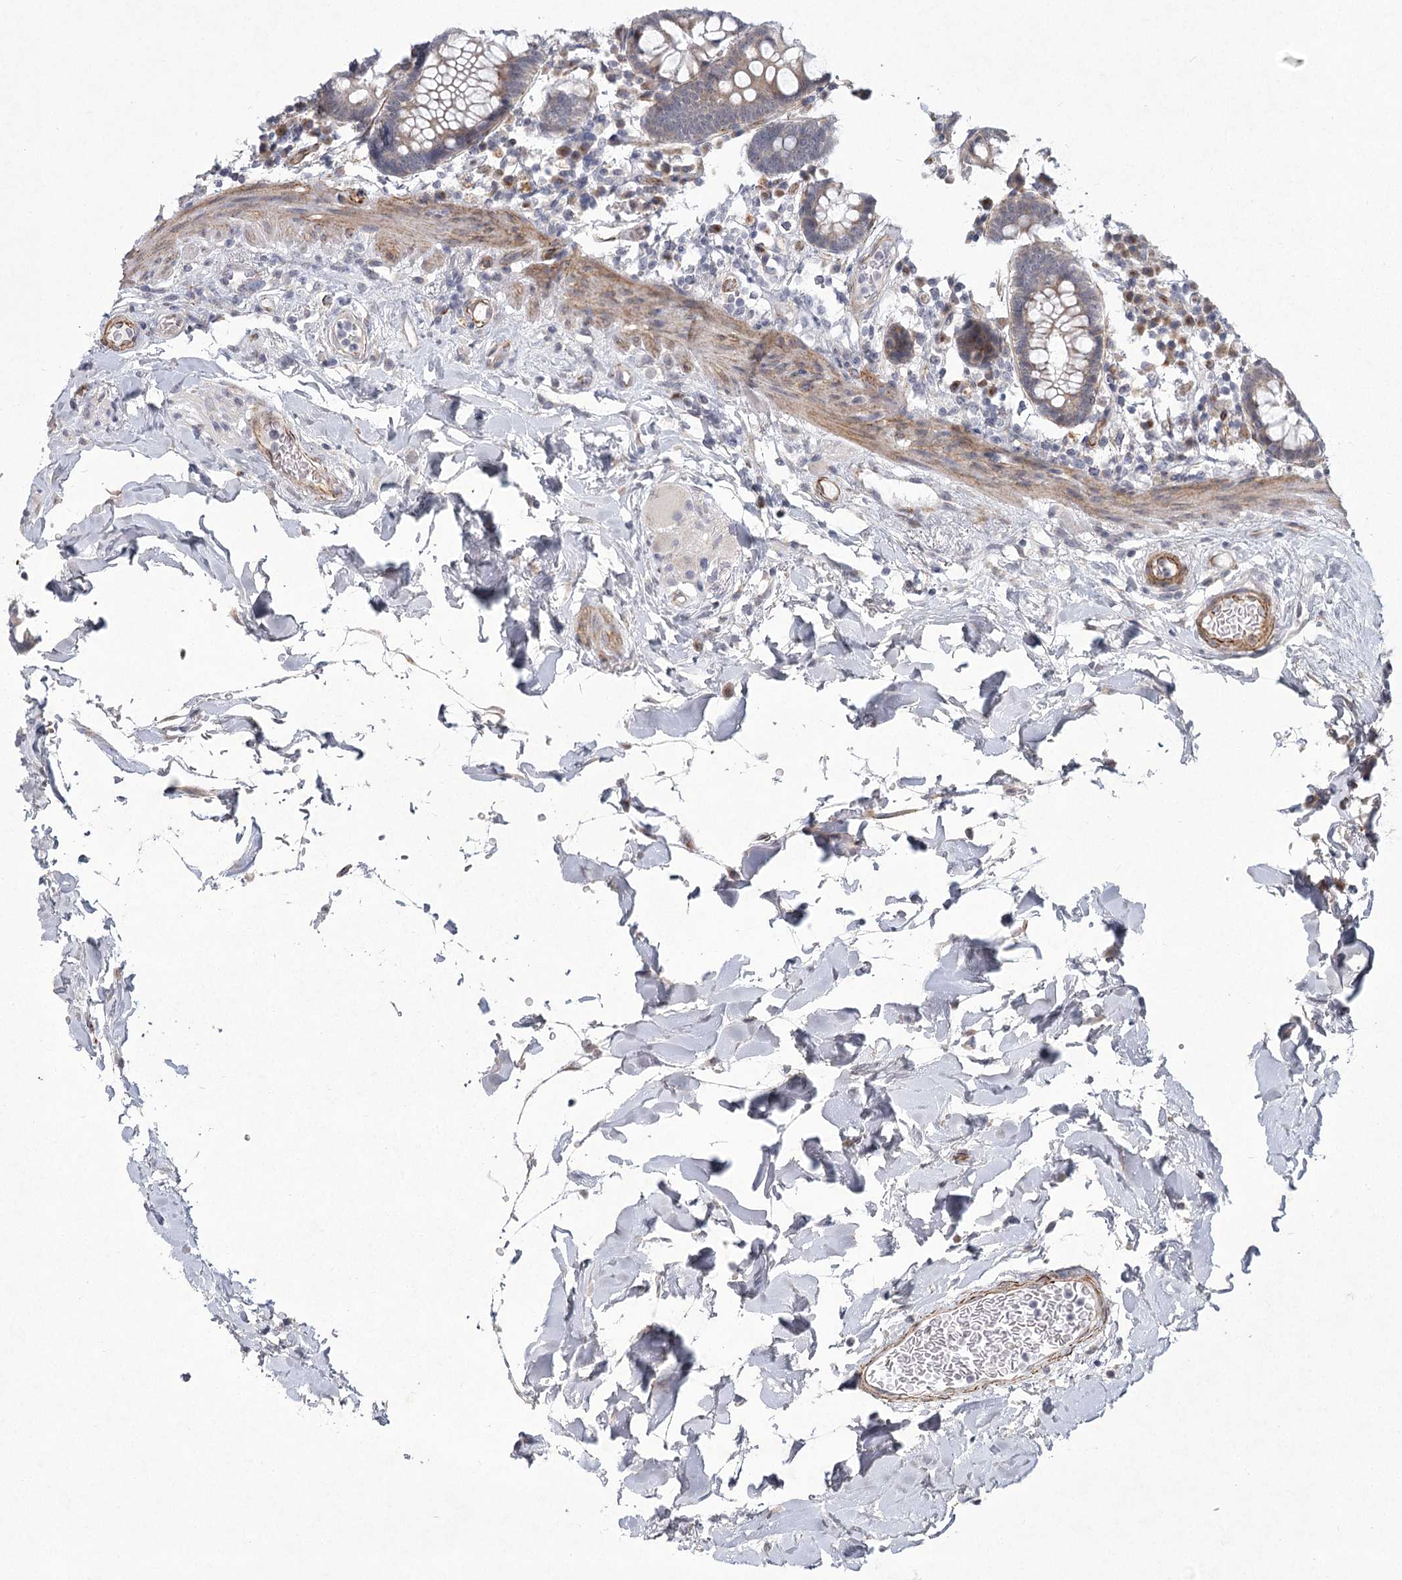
{"staining": {"intensity": "moderate", "quantity": ">75%", "location": "cytoplasmic/membranous"}, "tissue": "colon", "cell_type": "Endothelial cells", "image_type": "normal", "snomed": [{"axis": "morphology", "description": "Normal tissue, NOS"}, {"axis": "topography", "description": "Colon"}], "caption": "DAB immunohistochemical staining of normal human colon exhibits moderate cytoplasmic/membranous protein positivity in approximately >75% of endothelial cells. The protein is stained brown, and the nuclei are stained in blue (DAB IHC with brightfield microscopy, high magnification).", "gene": "MEPE", "patient": {"sex": "female", "age": 79}}